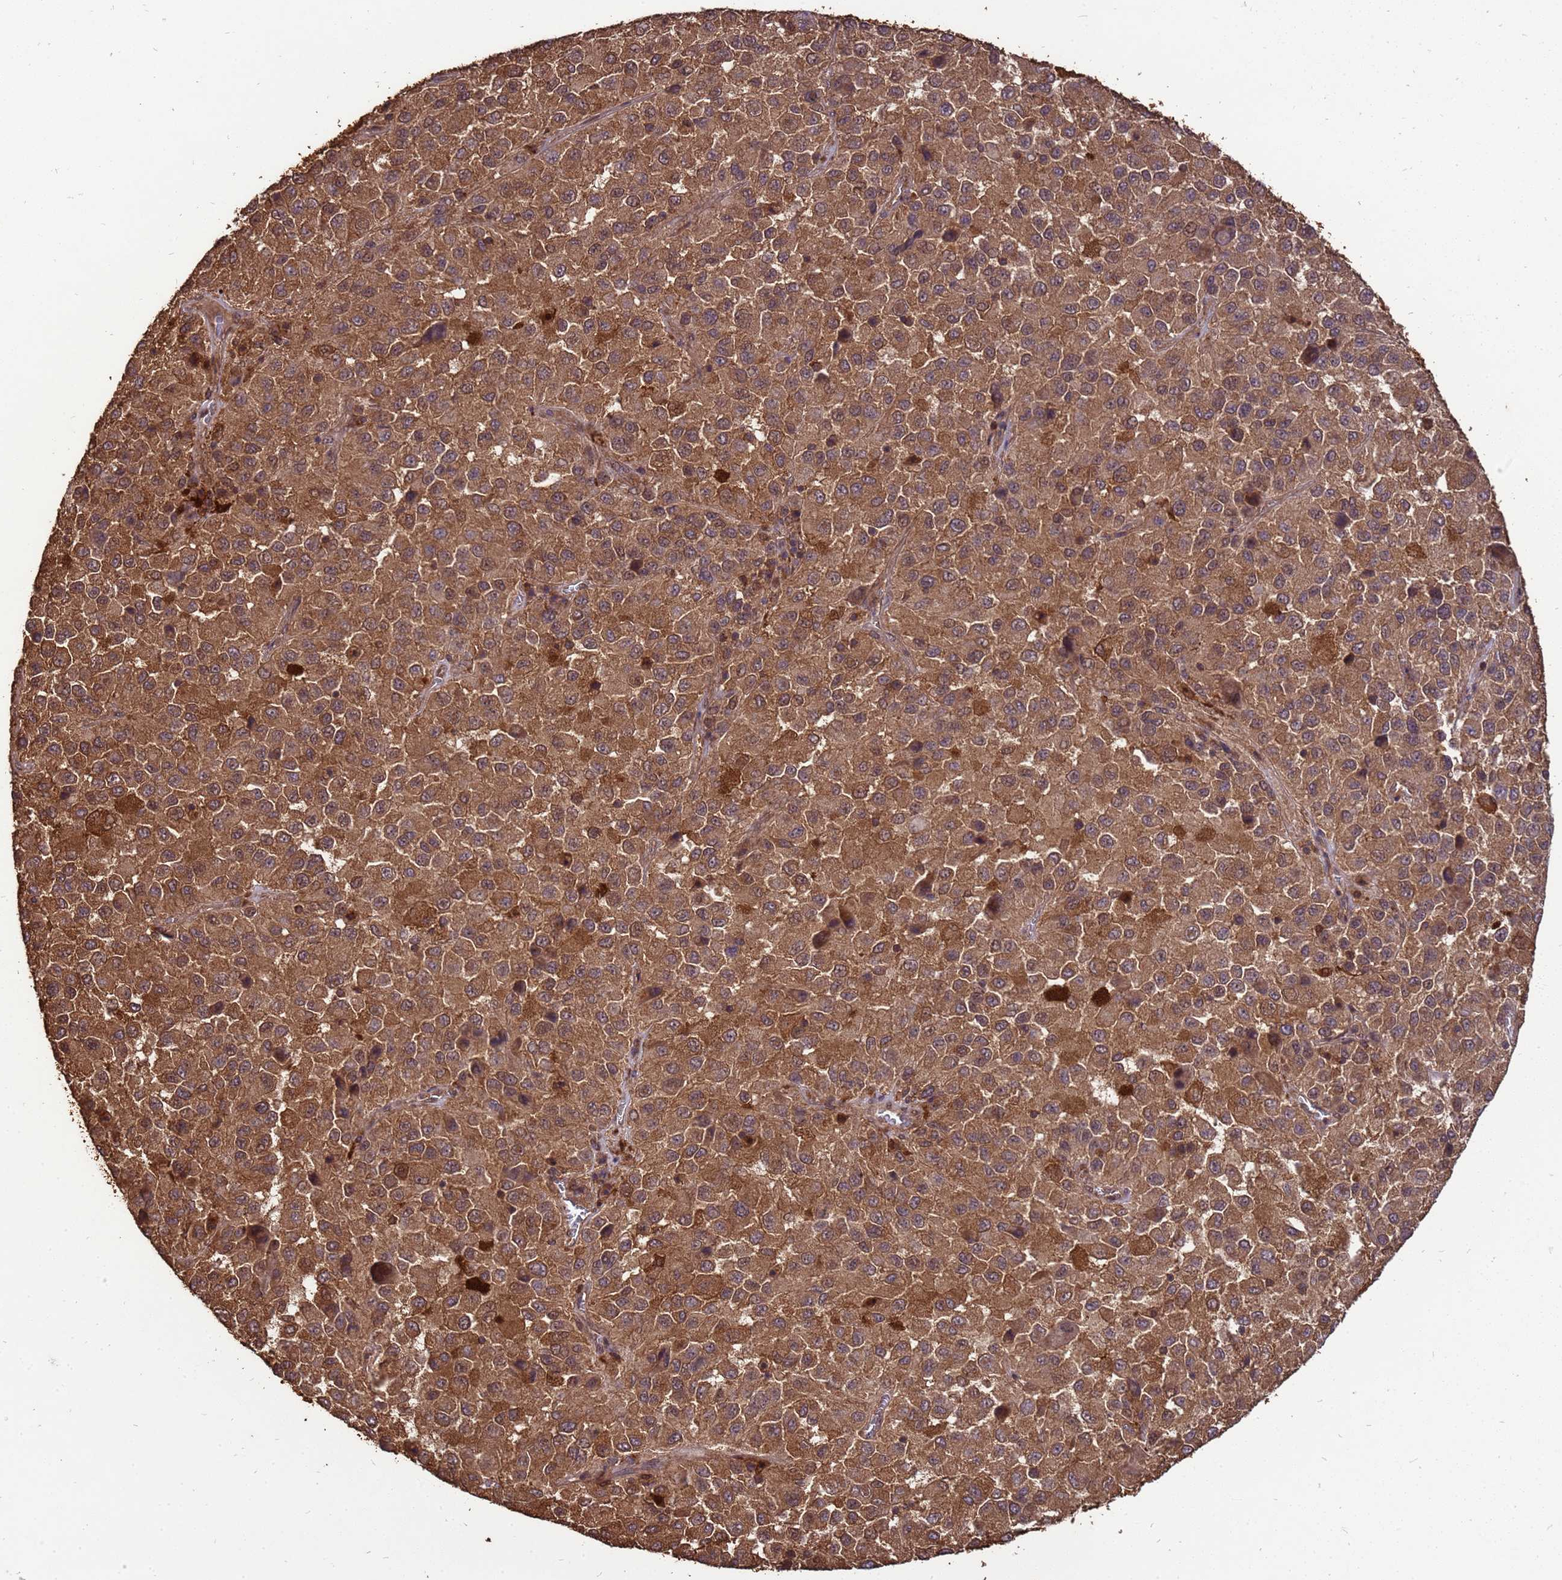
{"staining": {"intensity": "moderate", "quantity": ">75%", "location": "cytoplasmic/membranous,nuclear"}, "tissue": "melanoma", "cell_type": "Tumor cells", "image_type": "cancer", "snomed": [{"axis": "morphology", "description": "Malignant melanoma, Metastatic site"}, {"axis": "topography", "description": "Lung"}], "caption": "Moderate cytoplasmic/membranous and nuclear expression for a protein is appreciated in approximately >75% of tumor cells of malignant melanoma (metastatic site) using immunohistochemistry.", "gene": "ZNF618", "patient": {"sex": "male", "age": 64}}